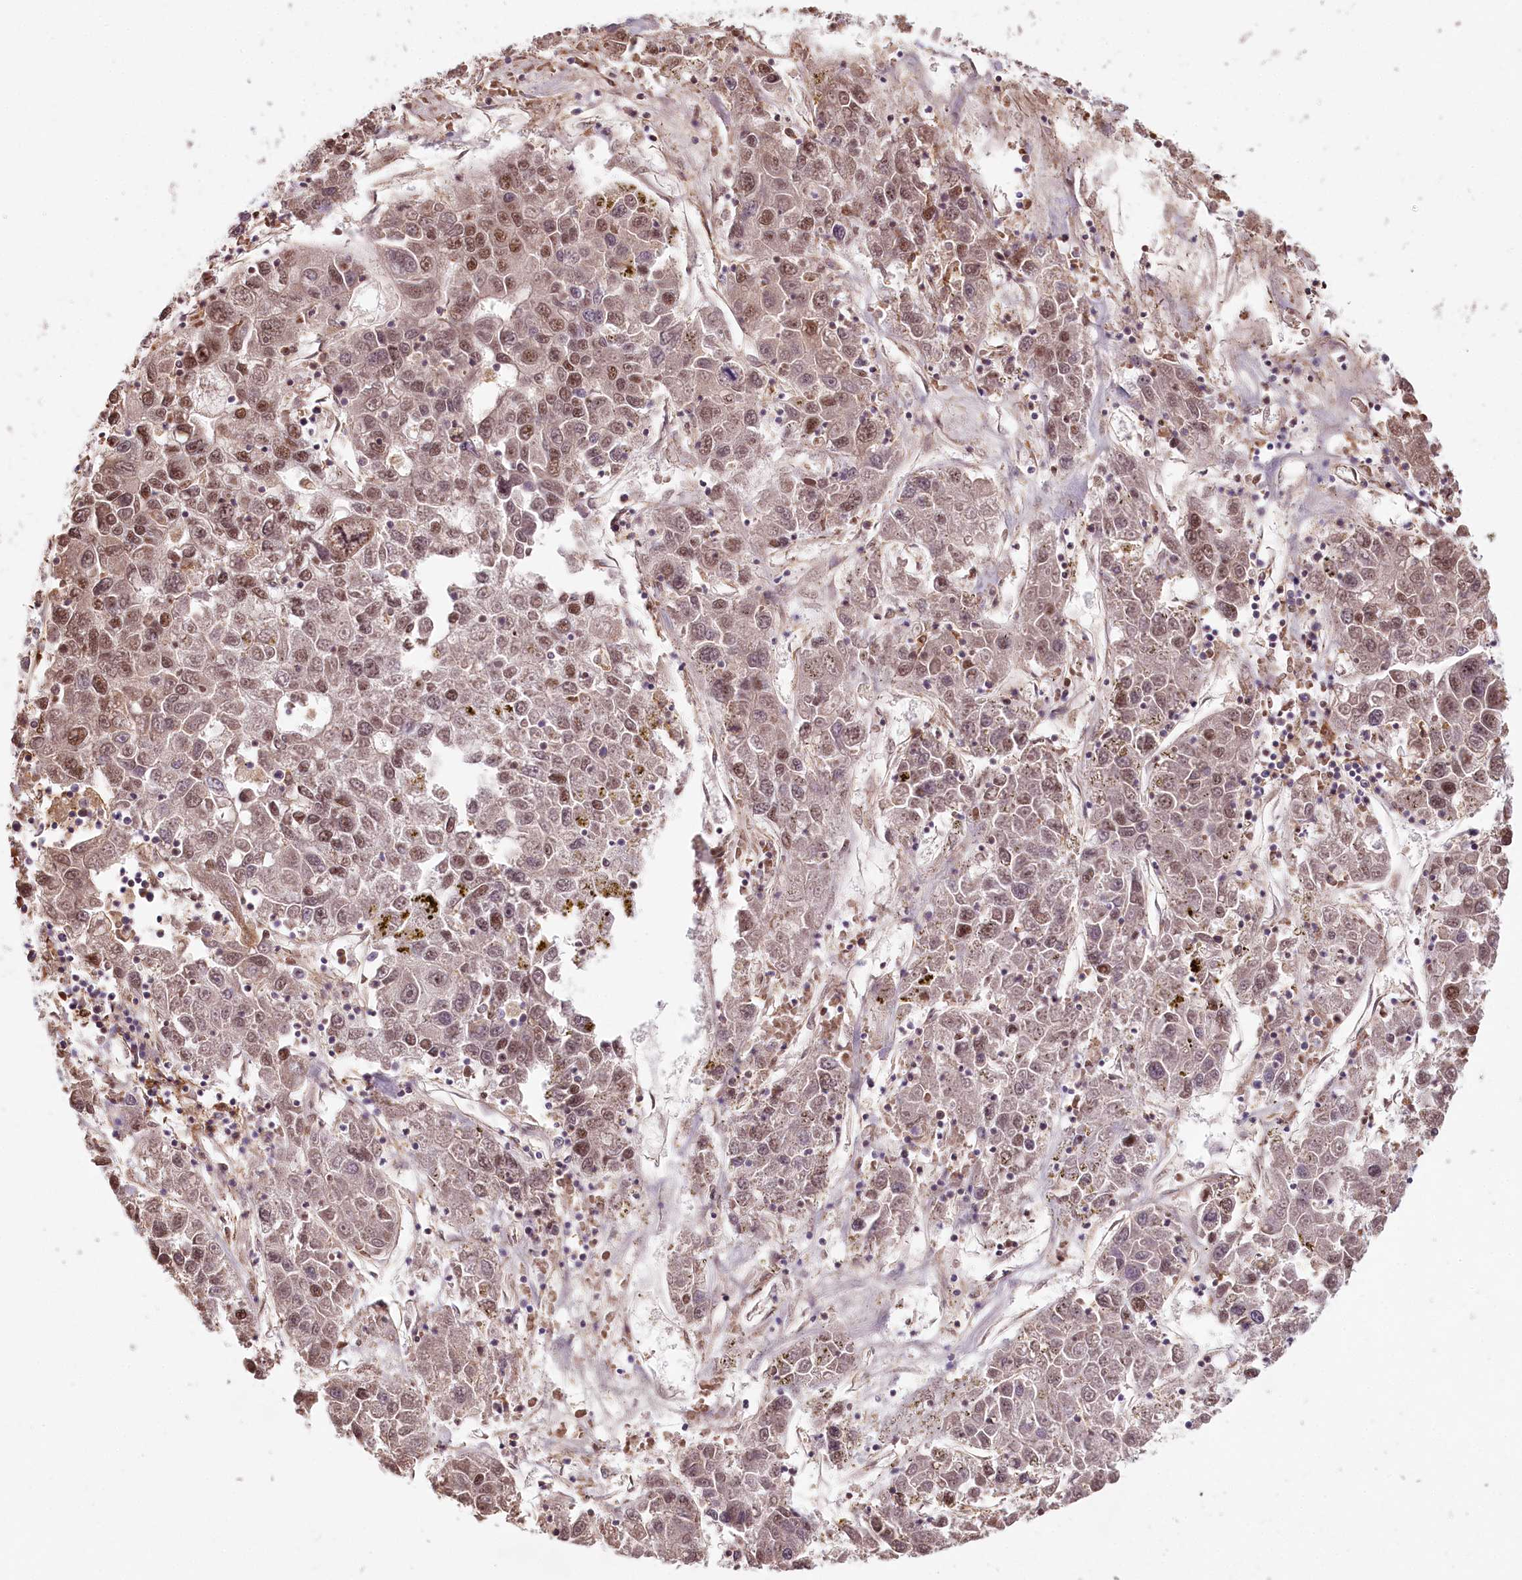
{"staining": {"intensity": "moderate", "quantity": ">75%", "location": "nuclear"}, "tissue": "liver cancer", "cell_type": "Tumor cells", "image_type": "cancer", "snomed": [{"axis": "morphology", "description": "Carcinoma, Hepatocellular, NOS"}, {"axis": "topography", "description": "Liver"}], "caption": "Brown immunohistochemical staining in hepatocellular carcinoma (liver) demonstrates moderate nuclear positivity in about >75% of tumor cells.", "gene": "TUBGCP2", "patient": {"sex": "male", "age": 49}}